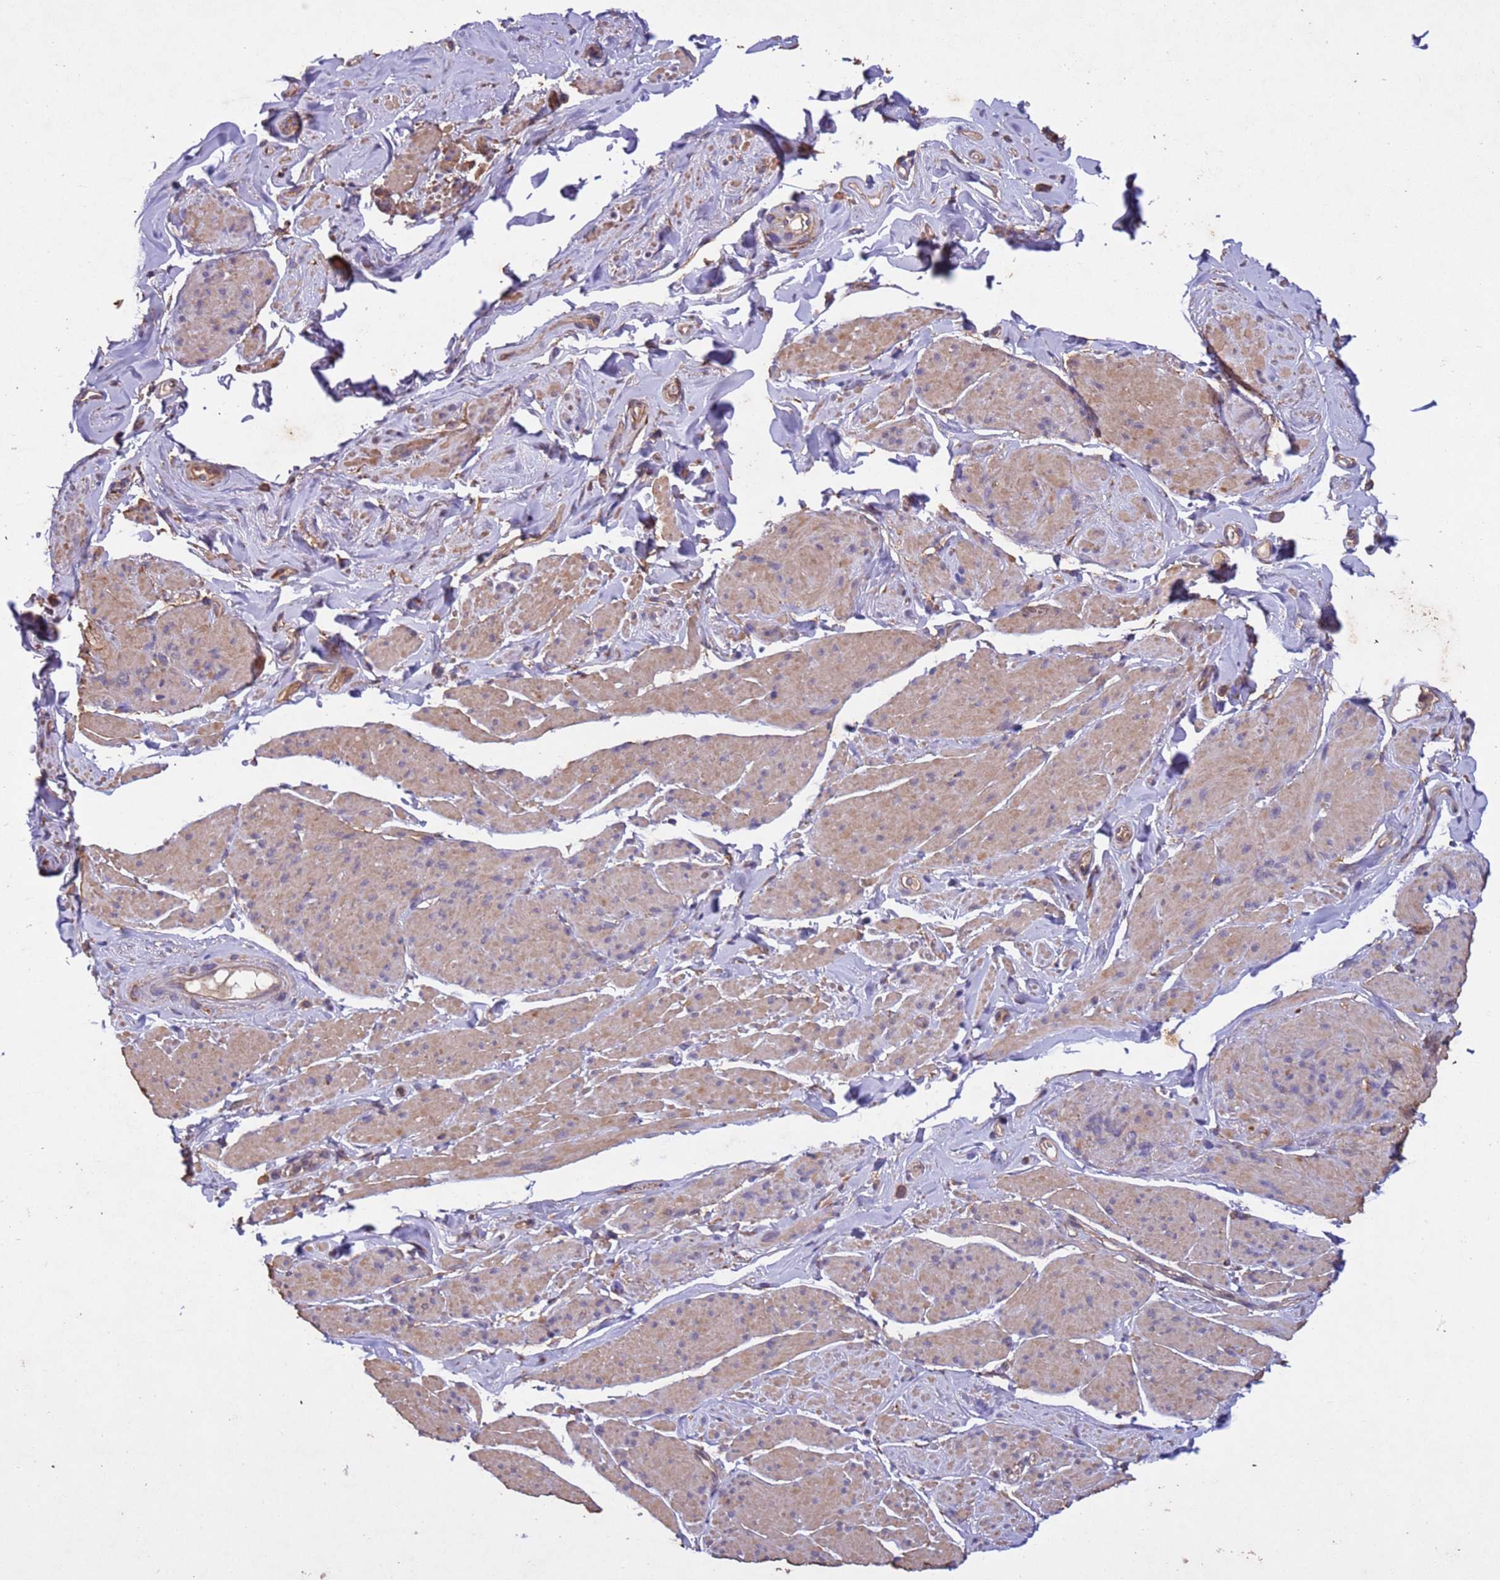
{"staining": {"intensity": "moderate", "quantity": ">75%", "location": "cytoplasmic/membranous"}, "tissue": "smooth muscle", "cell_type": "Smooth muscle cells", "image_type": "normal", "snomed": [{"axis": "morphology", "description": "Normal tissue, NOS"}, {"axis": "topography", "description": "Smooth muscle"}, {"axis": "topography", "description": "Peripheral nerve tissue"}], "caption": "Unremarkable smooth muscle displays moderate cytoplasmic/membranous expression in approximately >75% of smooth muscle cells The protein of interest is shown in brown color, while the nuclei are stained blue..", "gene": "MTX3", "patient": {"sex": "male", "age": 69}}